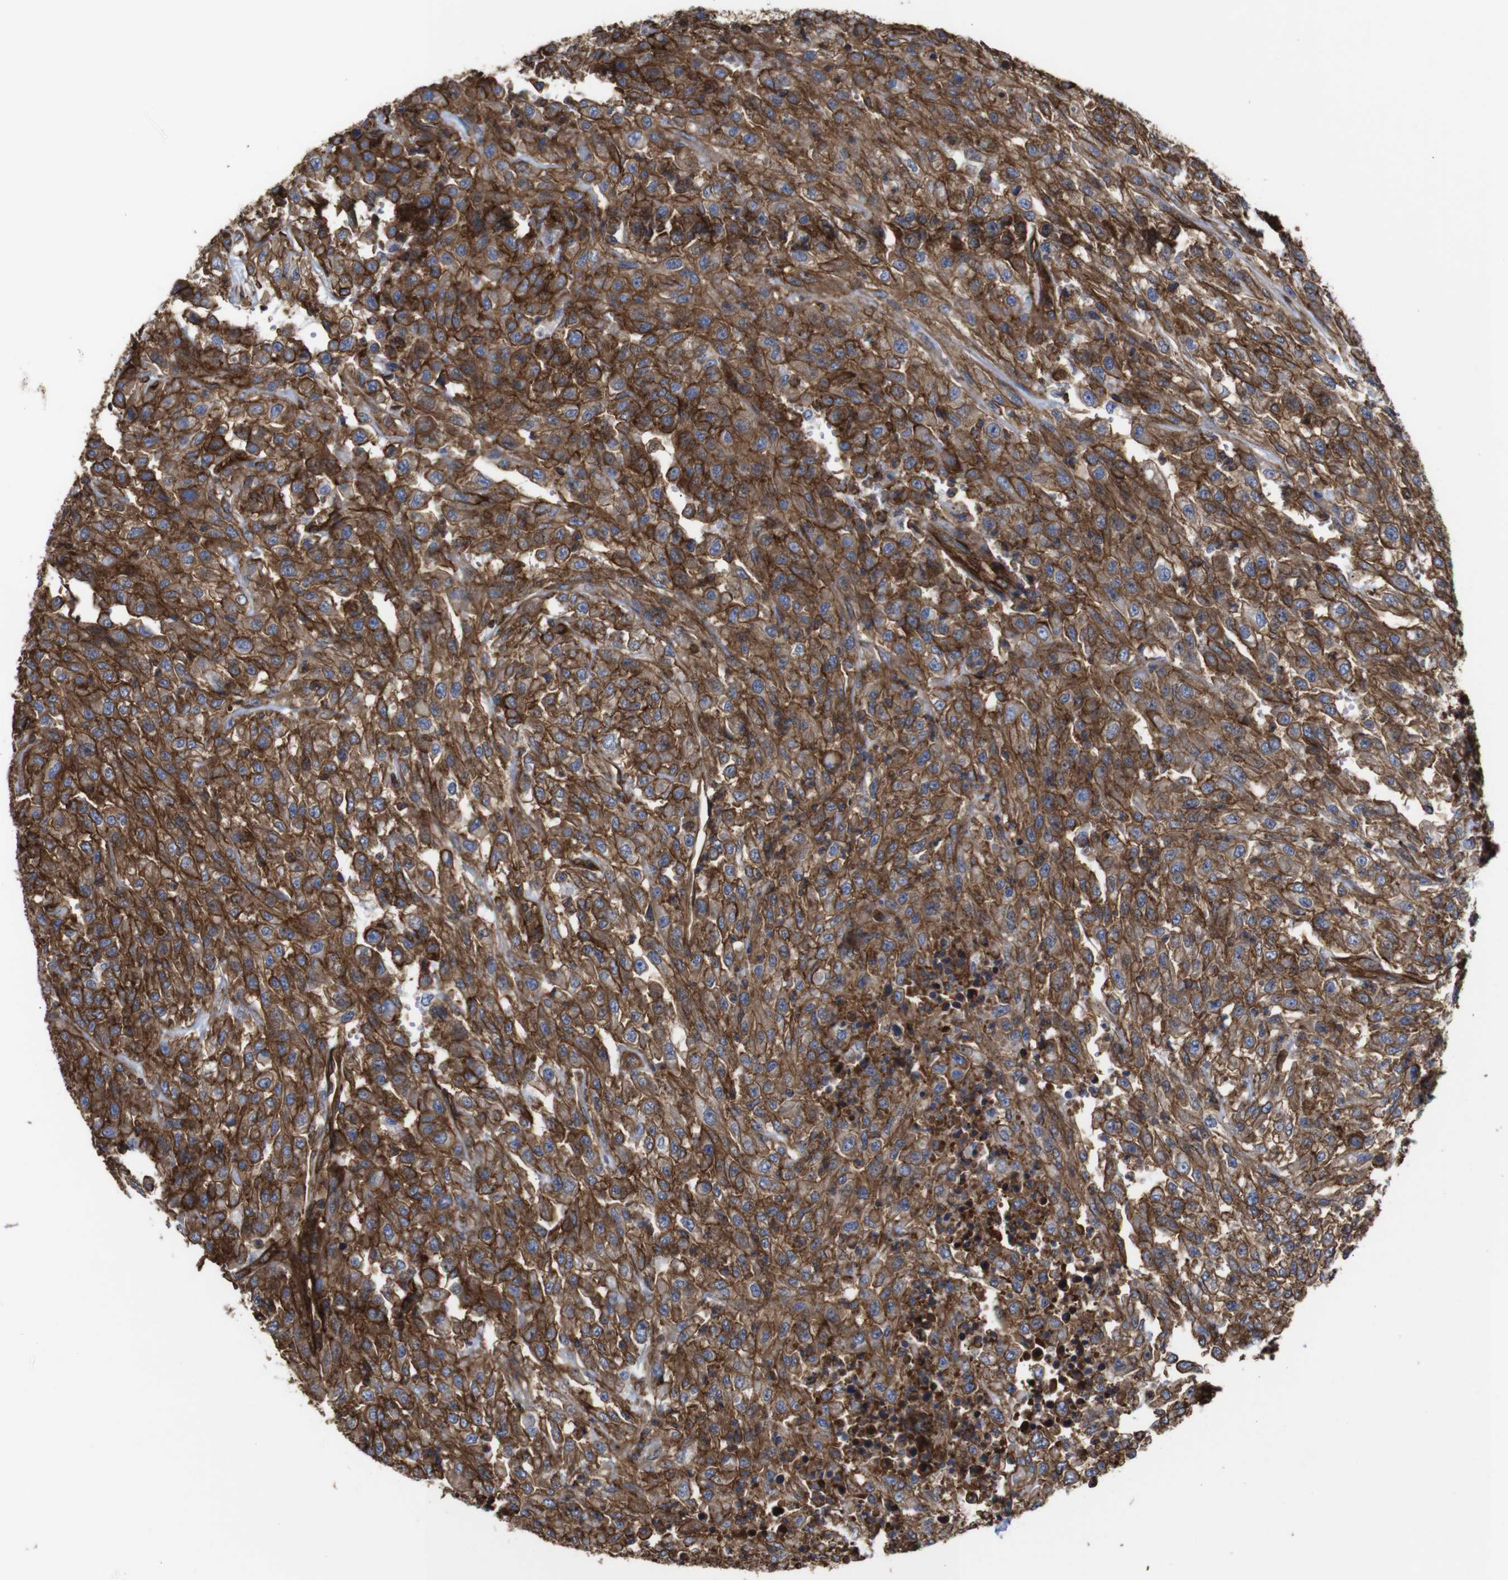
{"staining": {"intensity": "strong", "quantity": ">75%", "location": "cytoplasmic/membranous"}, "tissue": "urothelial cancer", "cell_type": "Tumor cells", "image_type": "cancer", "snomed": [{"axis": "morphology", "description": "Urothelial carcinoma, High grade"}, {"axis": "topography", "description": "Urinary bladder"}], "caption": "Protein staining exhibits strong cytoplasmic/membranous staining in about >75% of tumor cells in urothelial cancer.", "gene": "SPTBN1", "patient": {"sex": "male", "age": 46}}